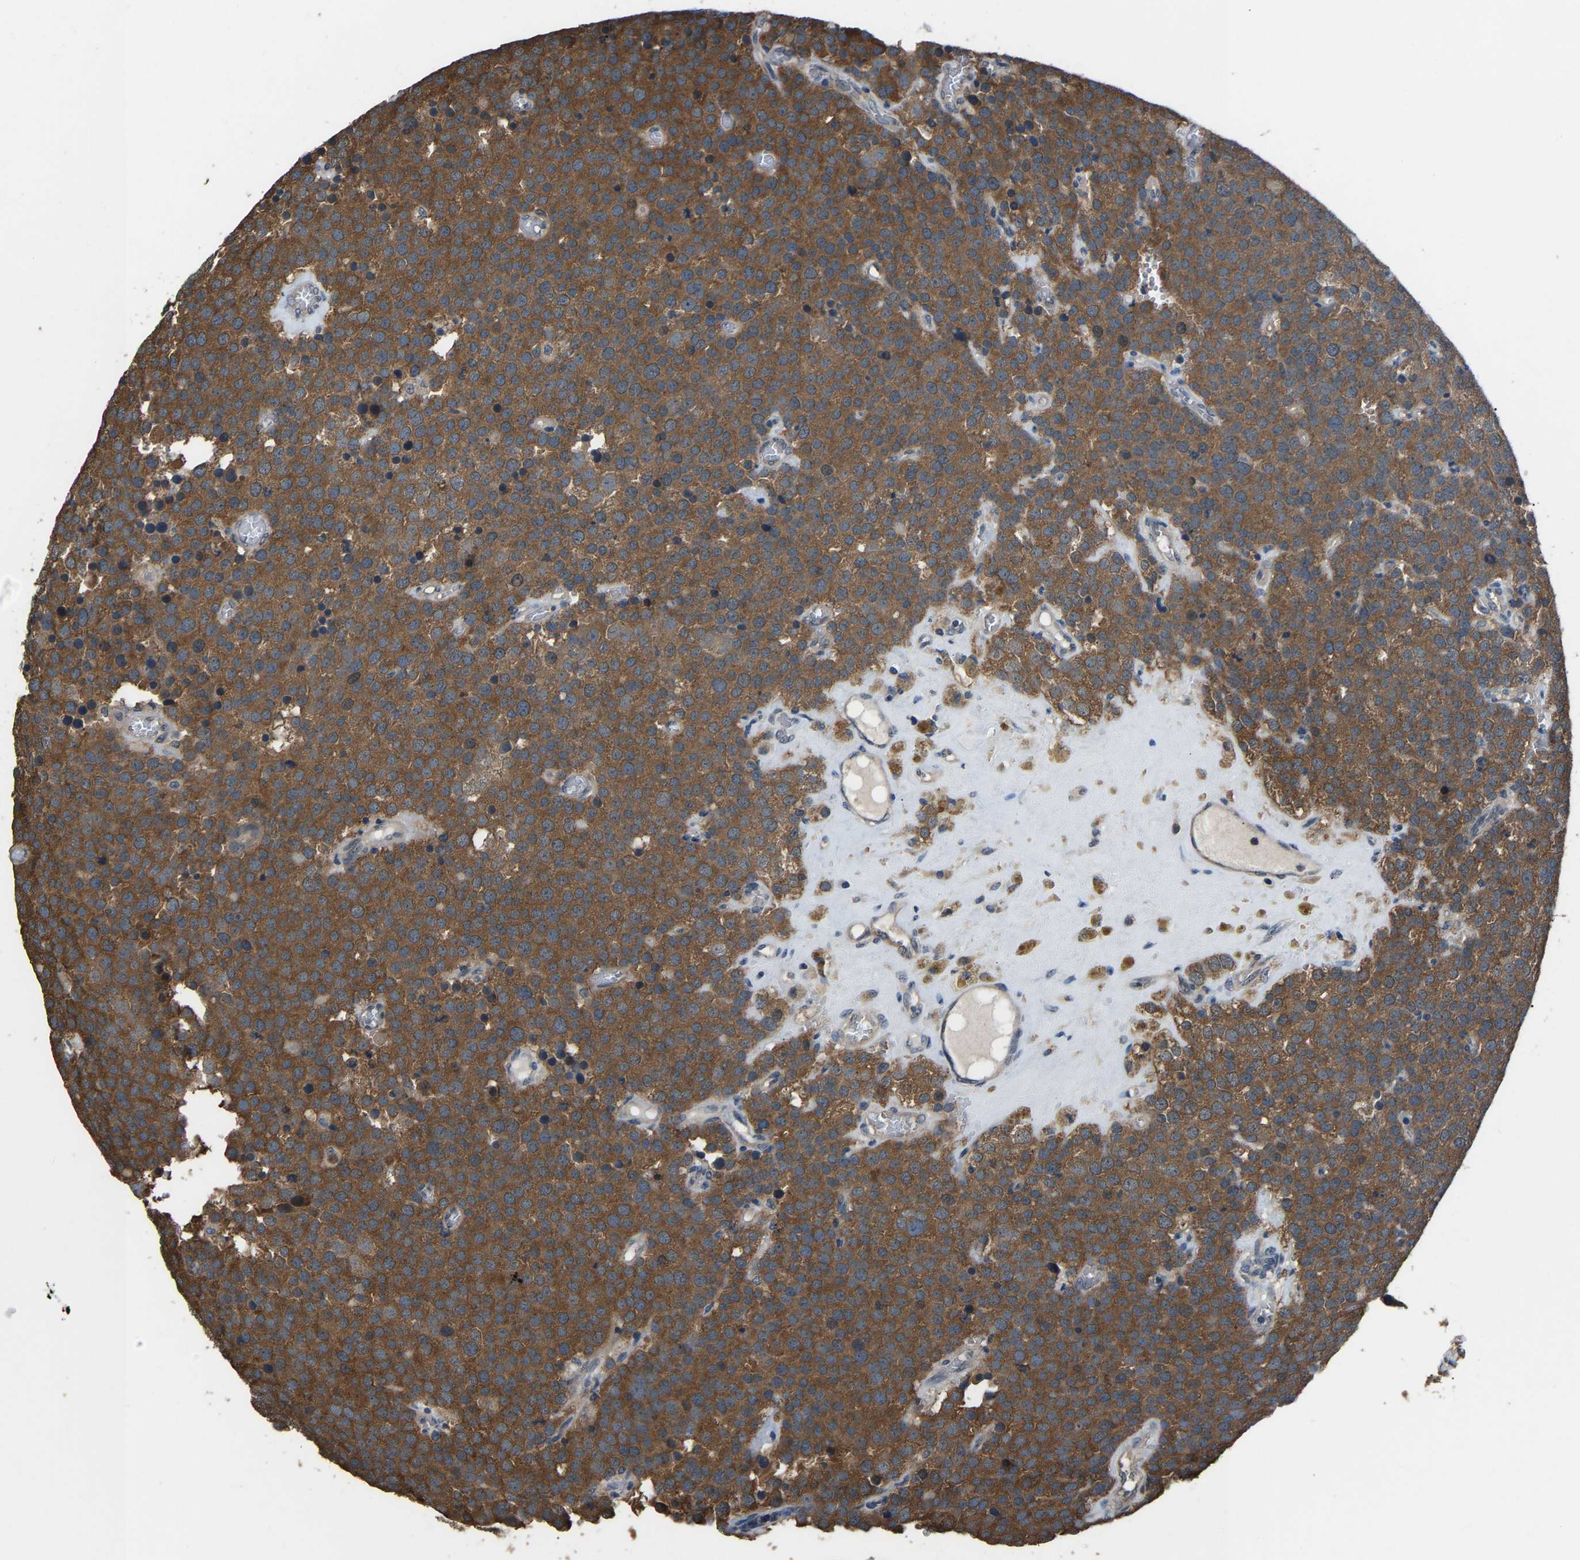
{"staining": {"intensity": "moderate", "quantity": ">75%", "location": "cytoplasmic/membranous"}, "tissue": "testis cancer", "cell_type": "Tumor cells", "image_type": "cancer", "snomed": [{"axis": "morphology", "description": "Normal tissue, NOS"}, {"axis": "morphology", "description": "Seminoma, NOS"}, {"axis": "topography", "description": "Testis"}], "caption": "IHC image of neoplastic tissue: human testis seminoma stained using immunohistochemistry (IHC) reveals medium levels of moderate protein expression localized specifically in the cytoplasmic/membranous of tumor cells, appearing as a cytoplasmic/membranous brown color.", "gene": "ABCC9", "patient": {"sex": "male", "age": 71}}